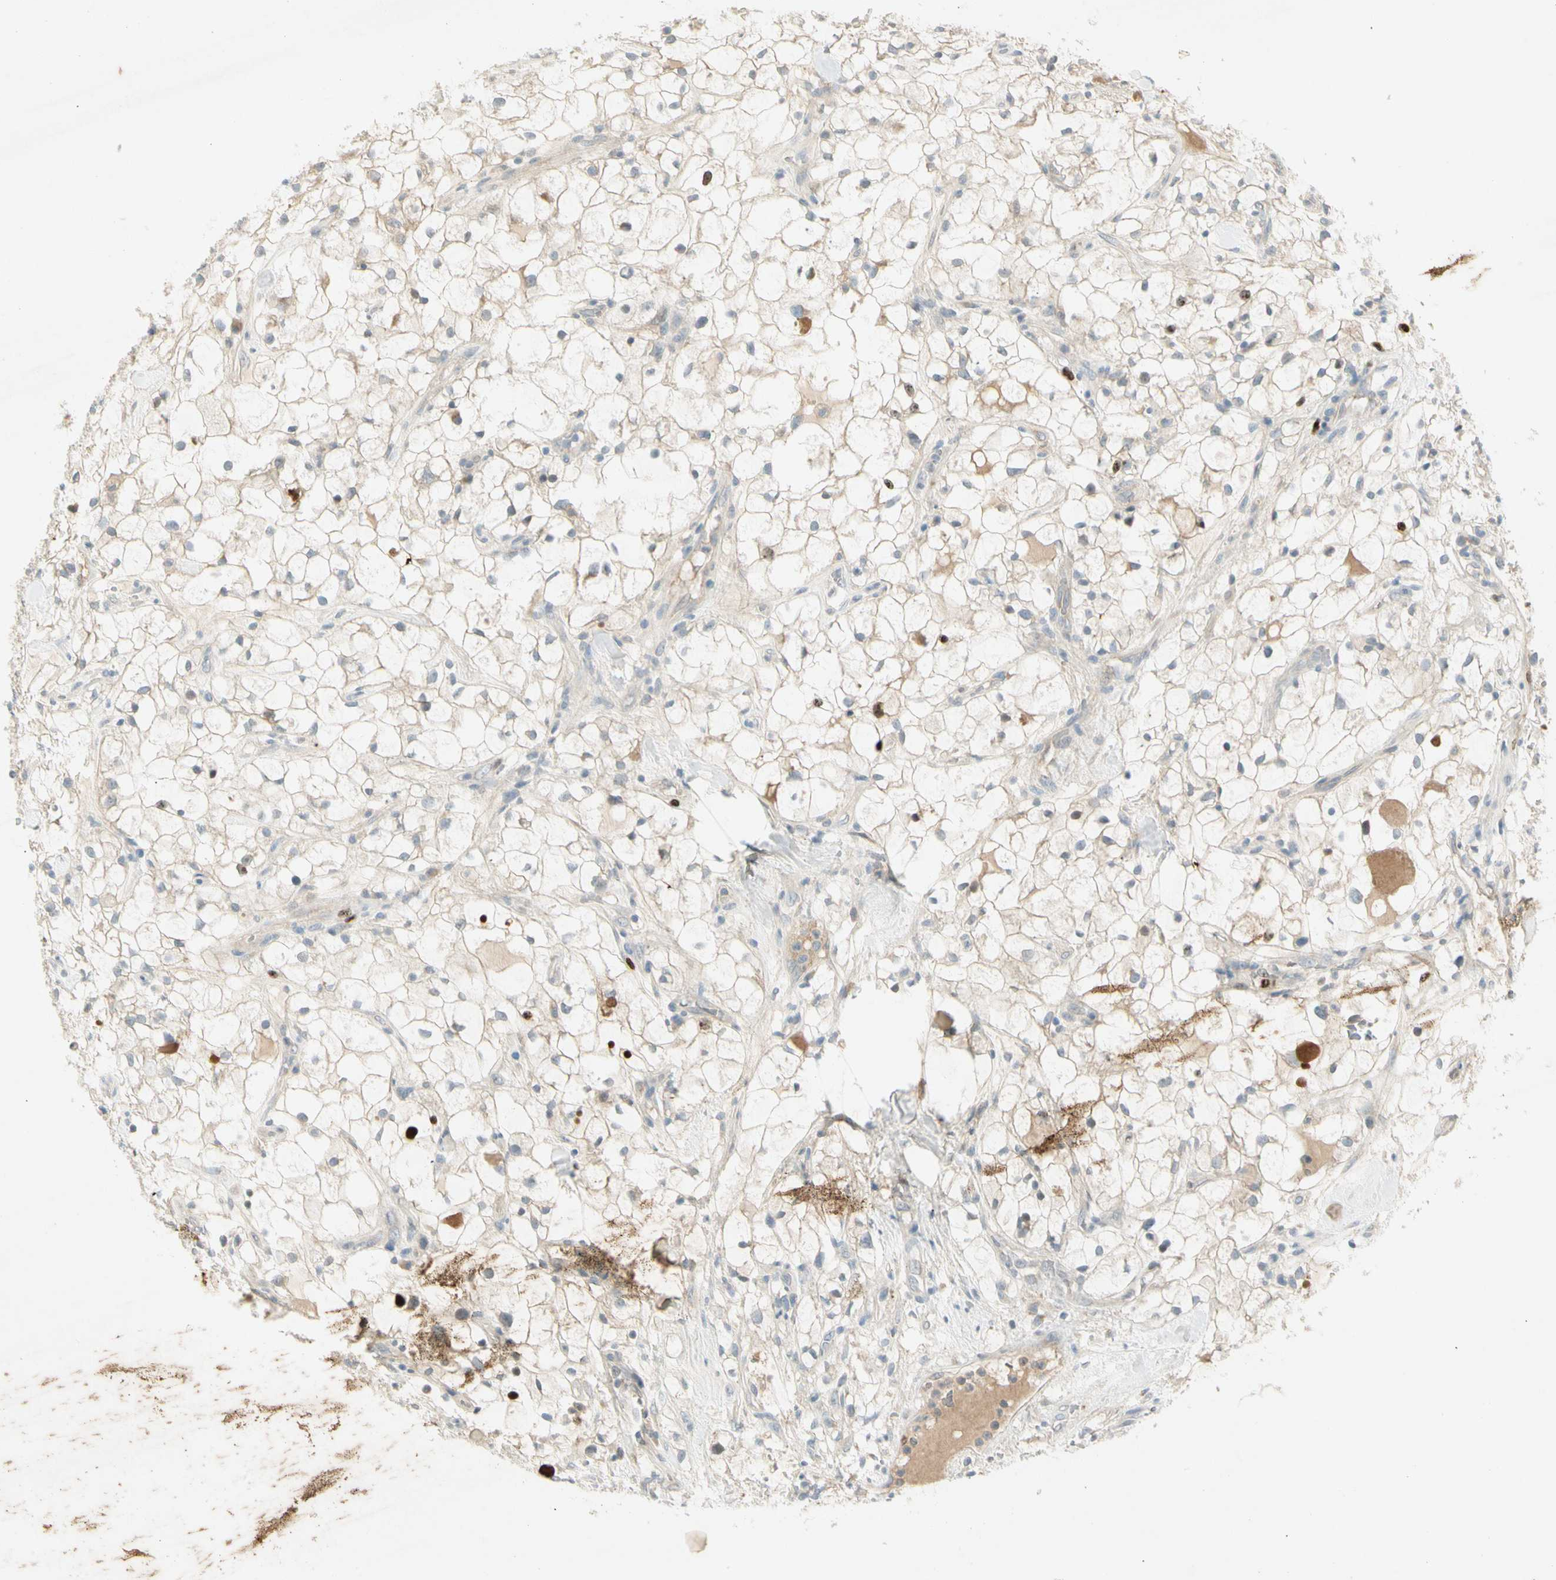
{"staining": {"intensity": "negative", "quantity": "none", "location": "none"}, "tissue": "renal cancer", "cell_type": "Tumor cells", "image_type": "cancer", "snomed": [{"axis": "morphology", "description": "Adenocarcinoma, NOS"}, {"axis": "topography", "description": "Kidney"}], "caption": "High magnification brightfield microscopy of renal cancer stained with DAB (3,3'-diaminobenzidine) (brown) and counterstained with hematoxylin (blue): tumor cells show no significant staining.", "gene": "PITX1", "patient": {"sex": "female", "age": 60}}